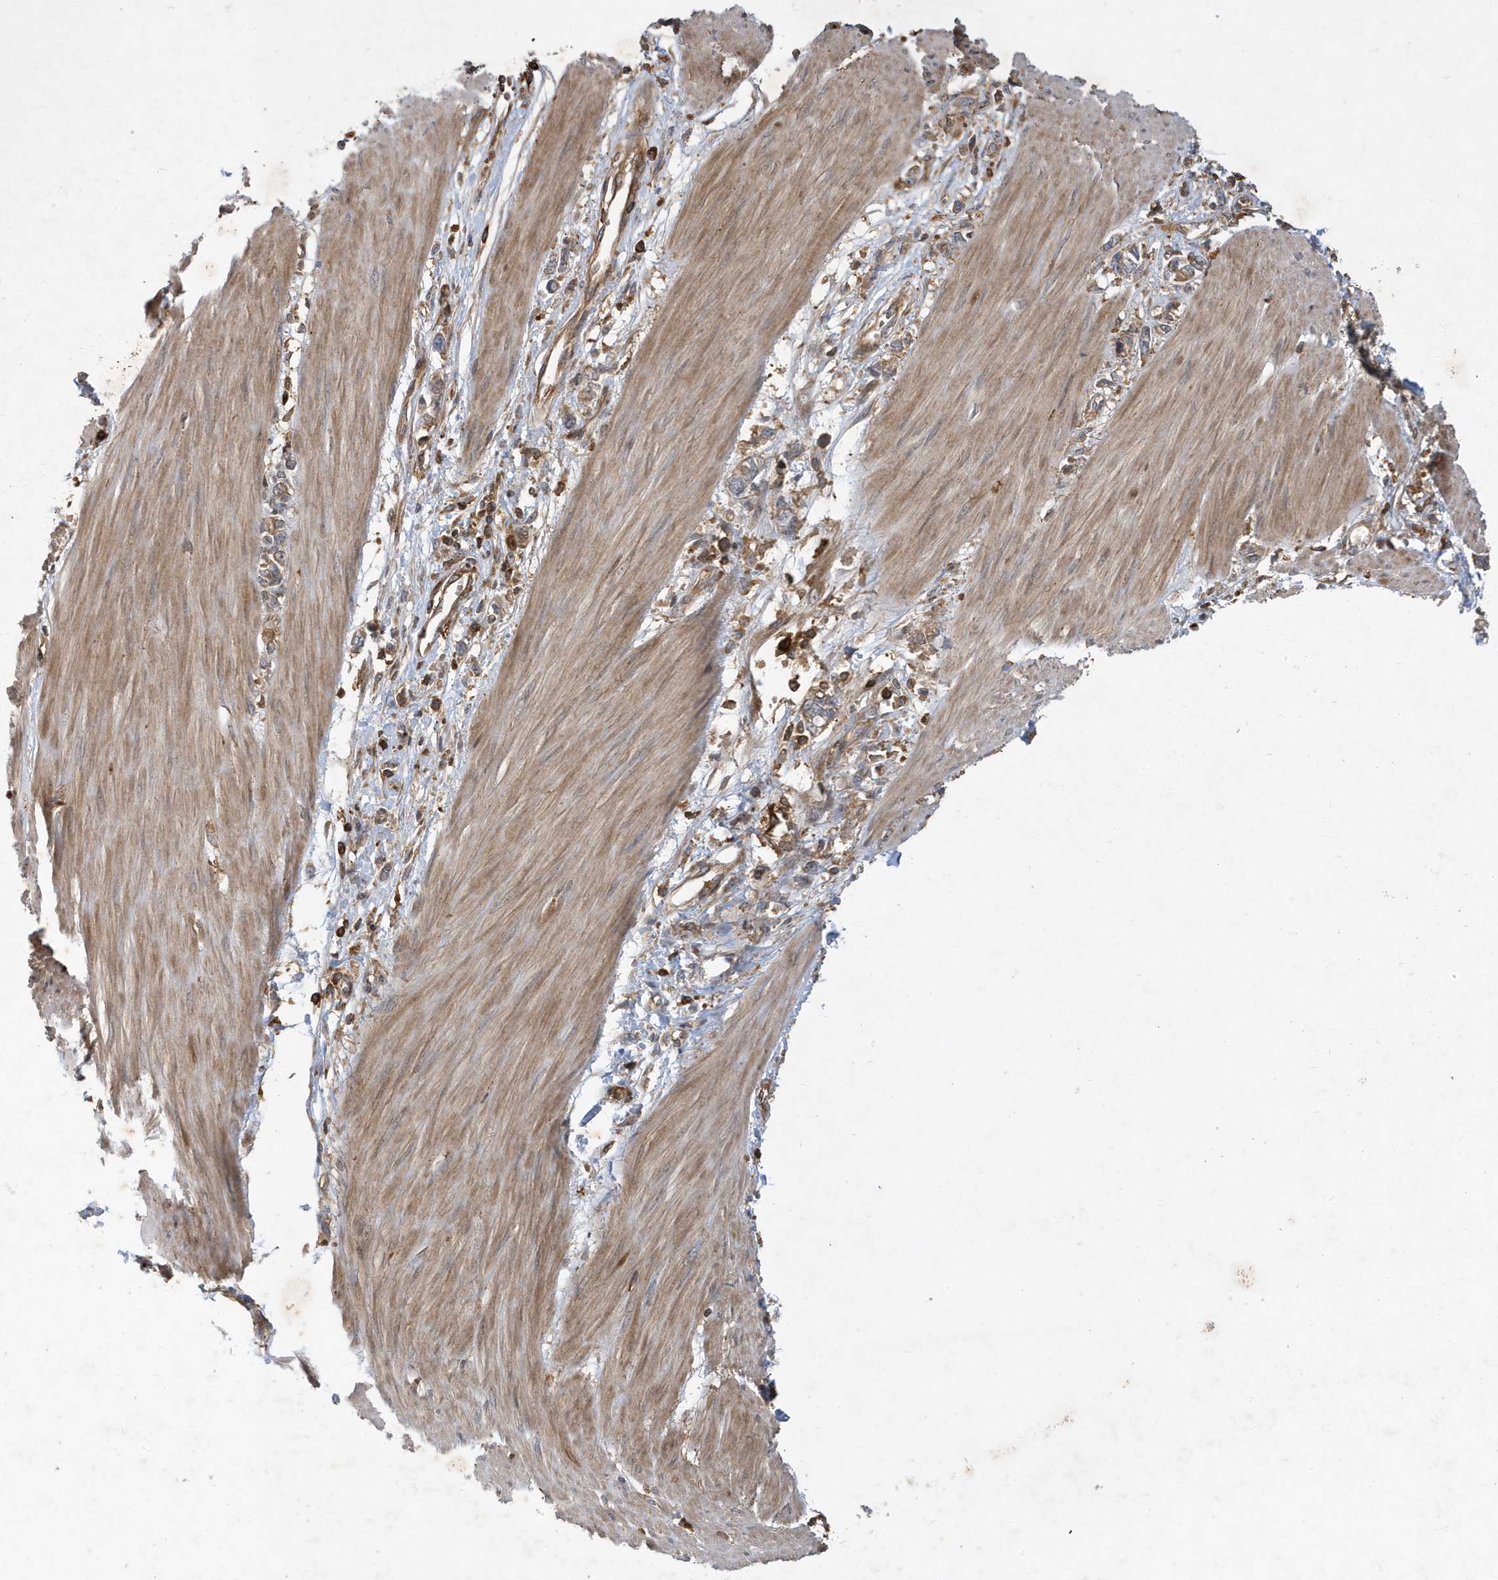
{"staining": {"intensity": "moderate", "quantity": ">75%", "location": "cytoplasmic/membranous"}, "tissue": "stomach cancer", "cell_type": "Tumor cells", "image_type": "cancer", "snomed": [{"axis": "morphology", "description": "Adenocarcinoma, NOS"}, {"axis": "topography", "description": "Stomach"}], "caption": "Moderate cytoplasmic/membranous protein staining is present in about >75% of tumor cells in stomach cancer (adenocarcinoma).", "gene": "LAPTM4A", "patient": {"sex": "female", "age": 76}}